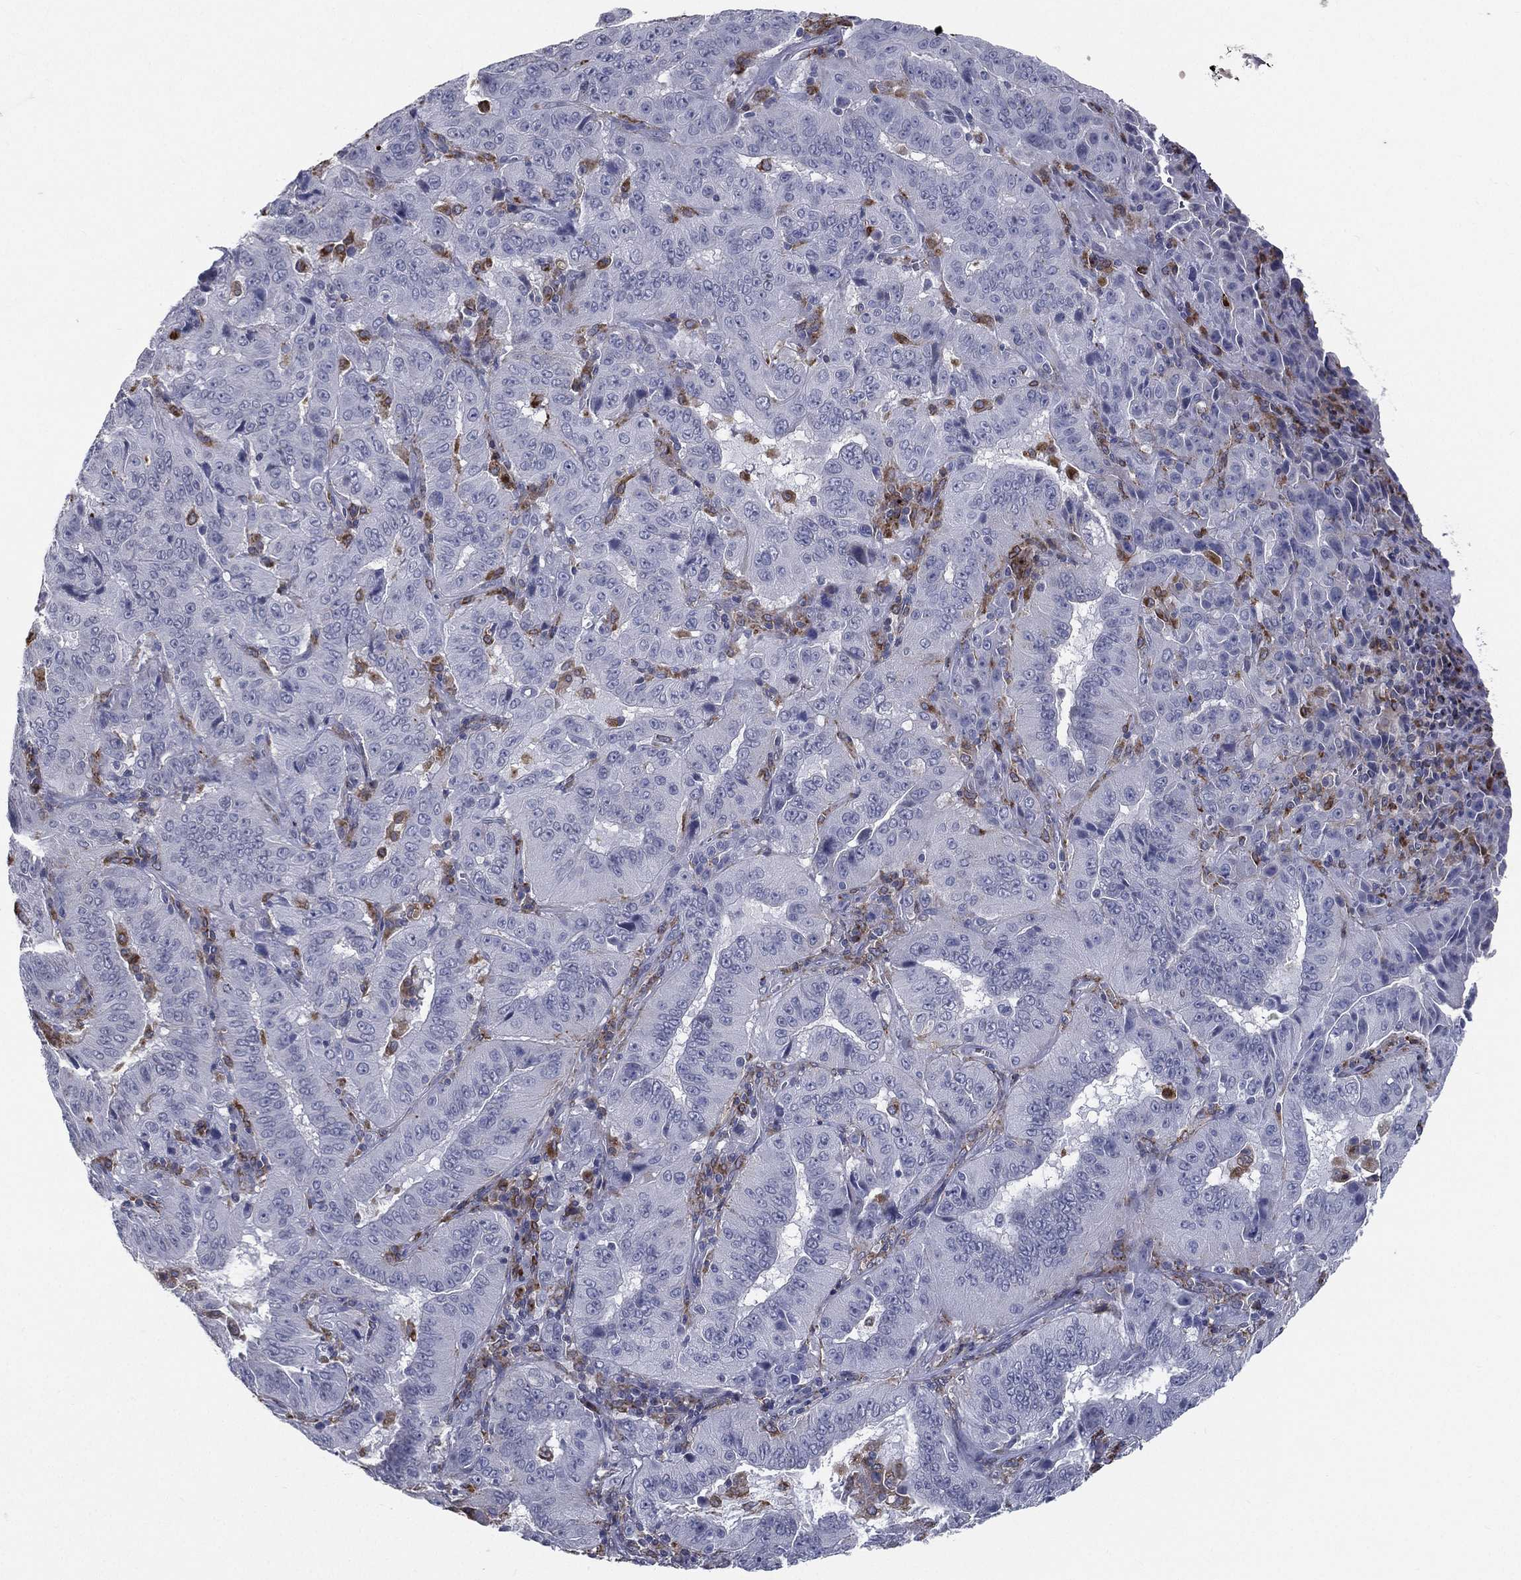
{"staining": {"intensity": "negative", "quantity": "none", "location": "none"}, "tissue": "pancreatic cancer", "cell_type": "Tumor cells", "image_type": "cancer", "snomed": [{"axis": "morphology", "description": "Adenocarcinoma, NOS"}, {"axis": "topography", "description": "Pancreas"}], "caption": "Immunohistochemistry (IHC) of pancreatic adenocarcinoma demonstrates no expression in tumor cells. (DAB (3,3'-diaminobenzidine) immunohistochemistry with hematoxylin counter stain).", "gene": "EVI2B", "patient": {"sex": "male", "age": 63}}